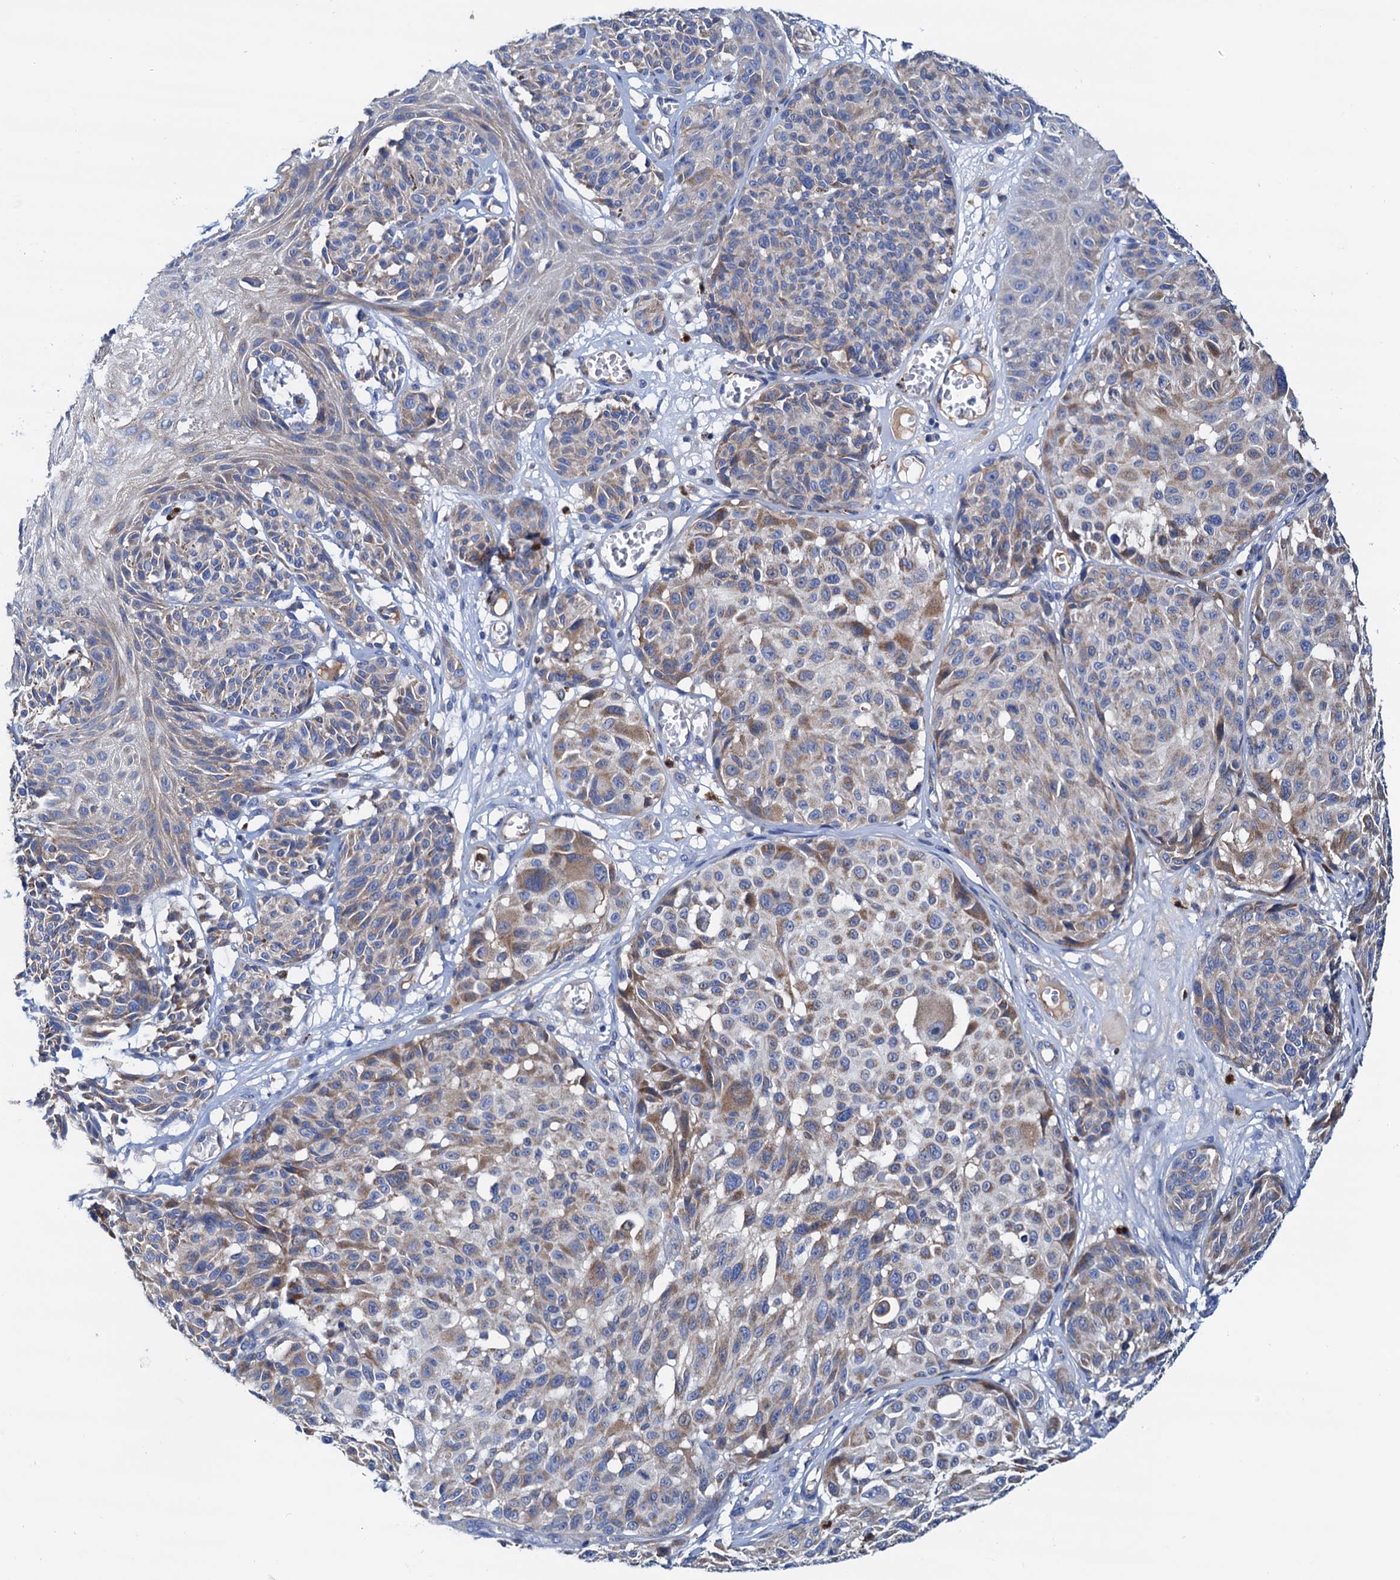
{"staining": {"intensity": "moderate", "quantity": "<25%", "location": "cytoplasmic/membranous"}, "tissue": "melanoma", "cell_type": "Tumor cells", "image_type": "cancer", "snomed": [{"axis": "morphology", "description": "Malignant melanoma, NOS"}, {"axis": "topography", "description": "Skin"}], "caption": "DAB (3,3'-diaminobenzidine) immunohistochemical staining of malignant melanoma exhibits moderate cytoplasmic/membranous protein positivity in approximately <25% of tumor cells. (DAB (3,3'-diaminobenzidine) IHC, brown staining for protein, blue staining for nuclei).", "gene": "RASSF9", "patient": {"sex": "male", "age": 83}}